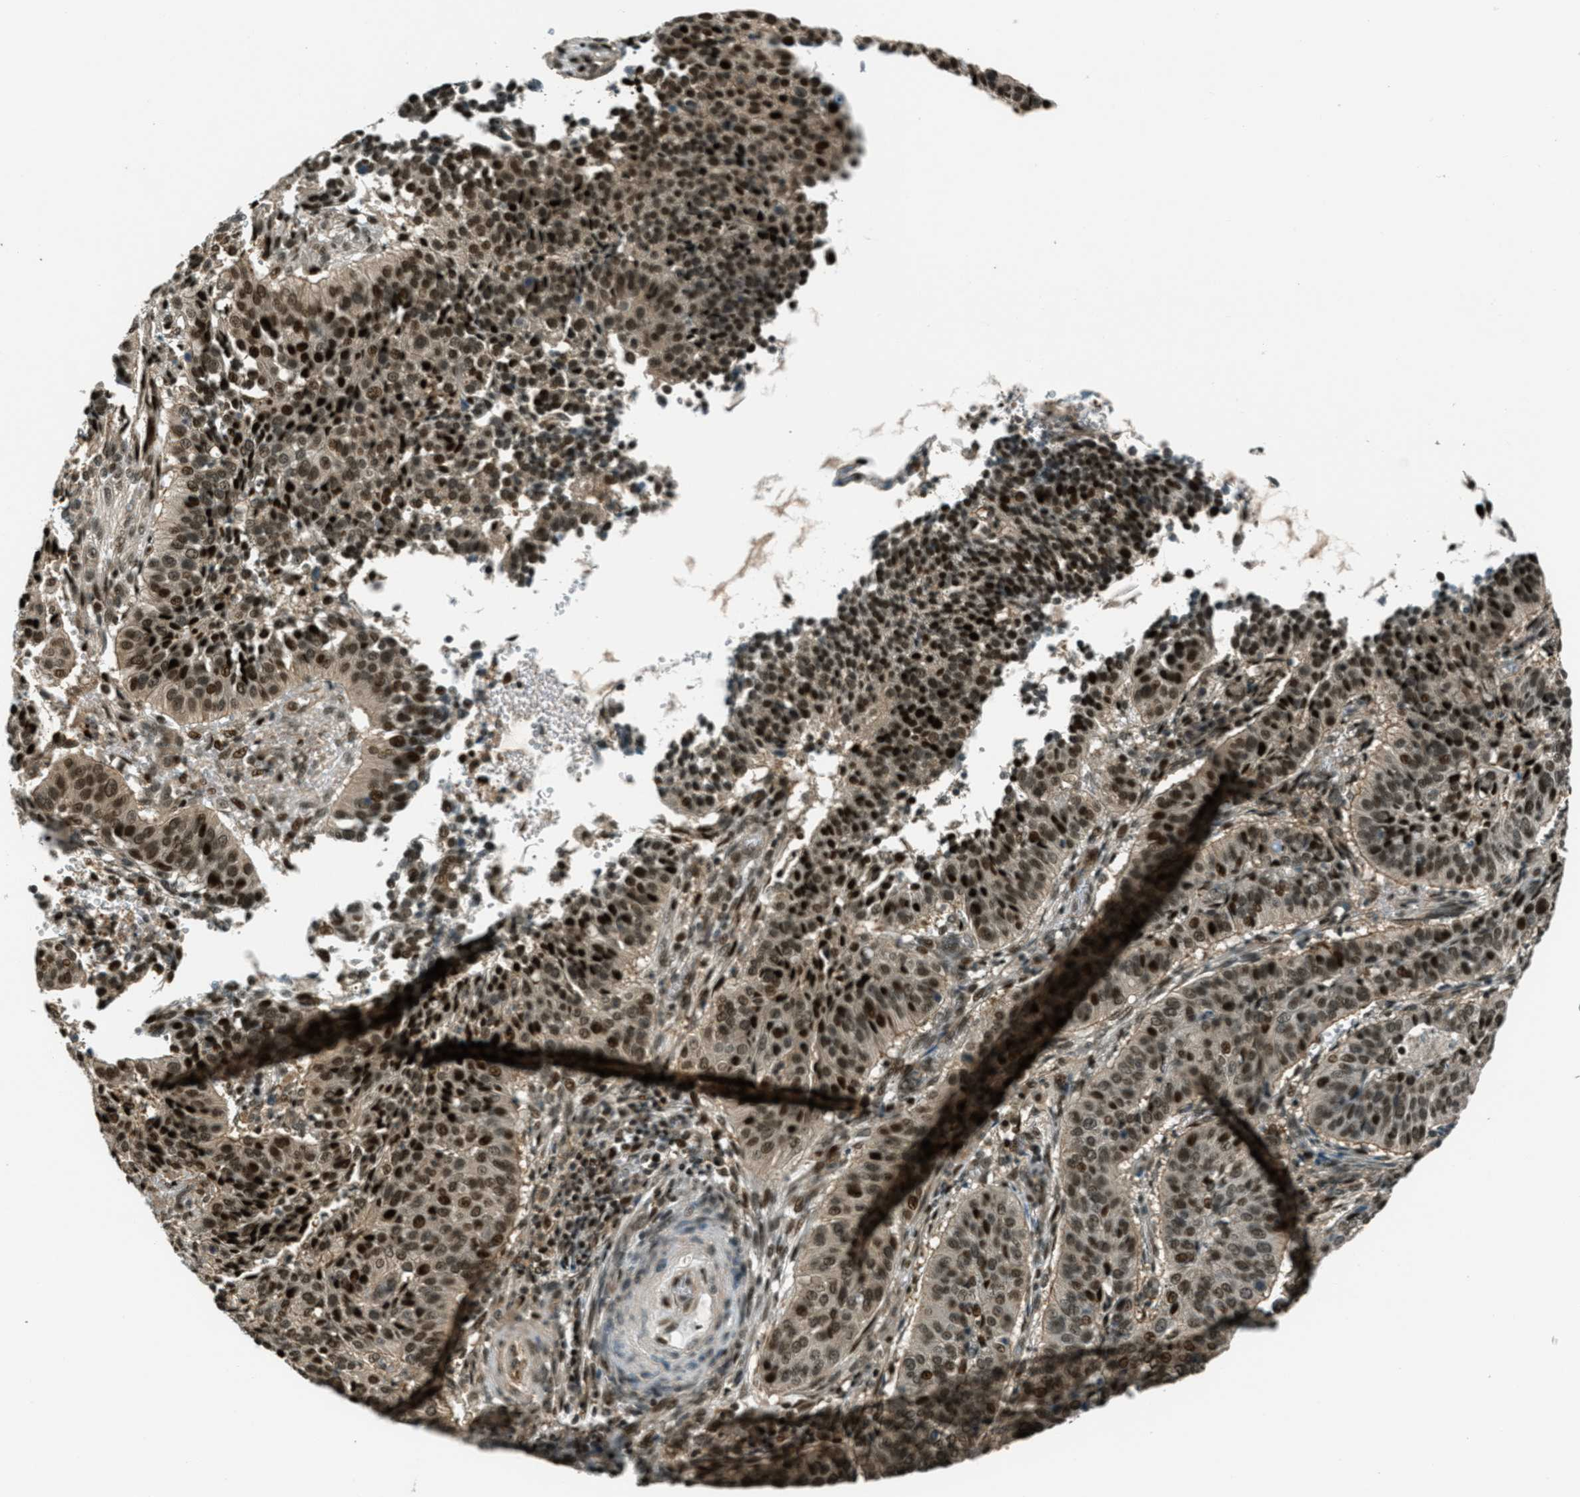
{"staining": {"intensity": "strong", "quantity": ">75%", "location": "nuclear"}, "tissue": "cervical cancer", "cell_type": "Tumor cells", "image_type": "cancer", "snomed": [{"axis": "morphology", "description": "Normal tissue, NOS"}, {"axis": "morphology", "description": "Squamous cell carcinoma, NOS"}, {"axis": "topography", "description": "Cervix"}], "caption": "There is high levels of strong nuclear expression in tumor cells of cervical cancer (squamous cell carcinoma), as demonstrated by immunohistochemical staining (brown color).", "gene": "FOXM1", "patient": {"sex": "female", "age": 39}}